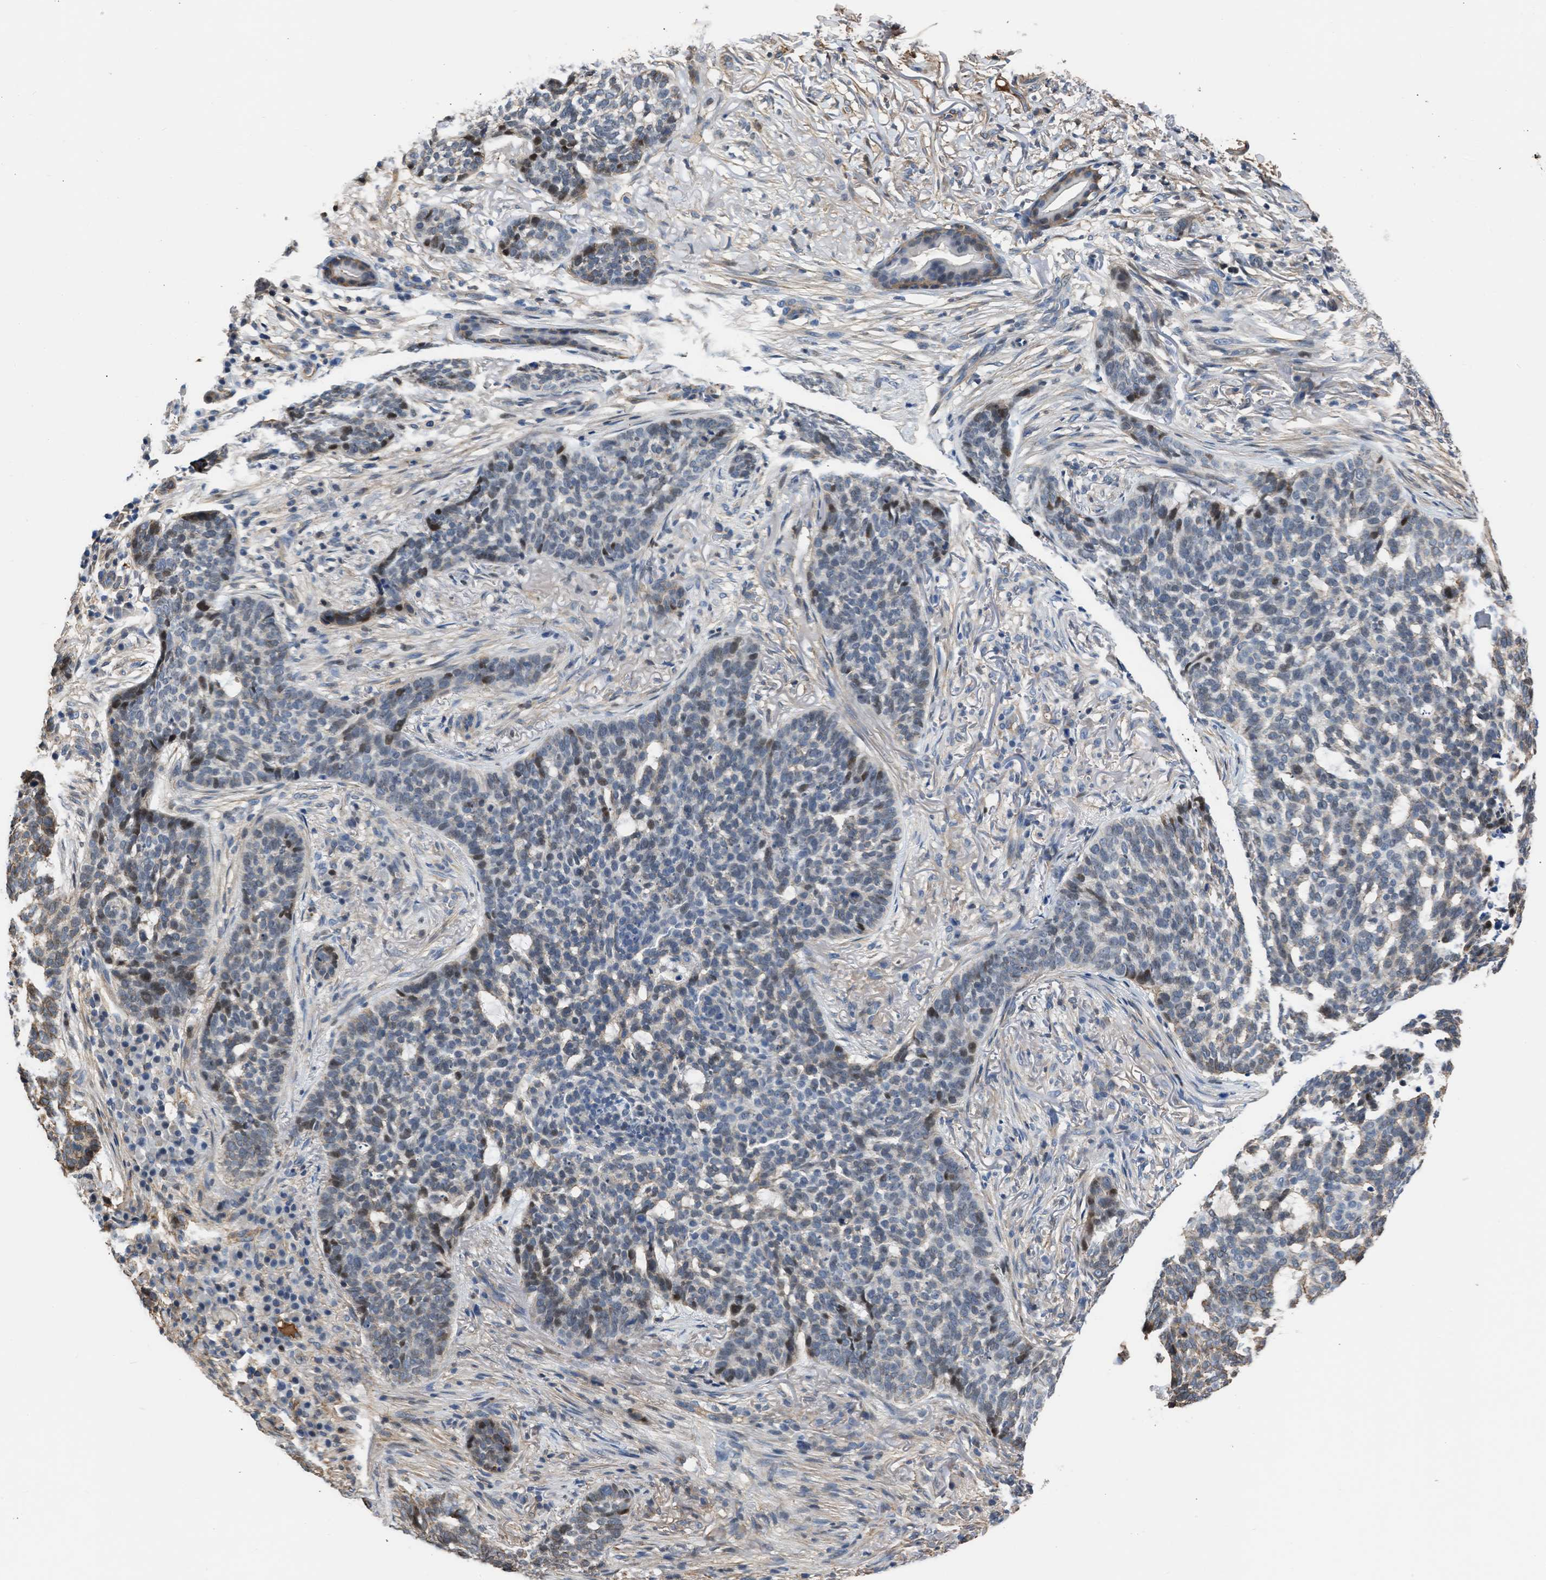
{"staining": {"intensity": "moderate", "quantity": "<25%", "location": "nuclear"}, "tissue": "skin cancer", "cell_type": "Tumor cells", "image_type": "cancer", "snomed": [{"axis": "morphology", "description": "Basal cell carcinoma"}, {"axis": "topography", "description": "Skin"}], "caption": "A brown stain labels moderate nuclear positivity of a protein in human basal cell carcinoma (skin) tumor cells.", "gene": "MAS1L", "patient": {"sex": "male", "age": 85}}